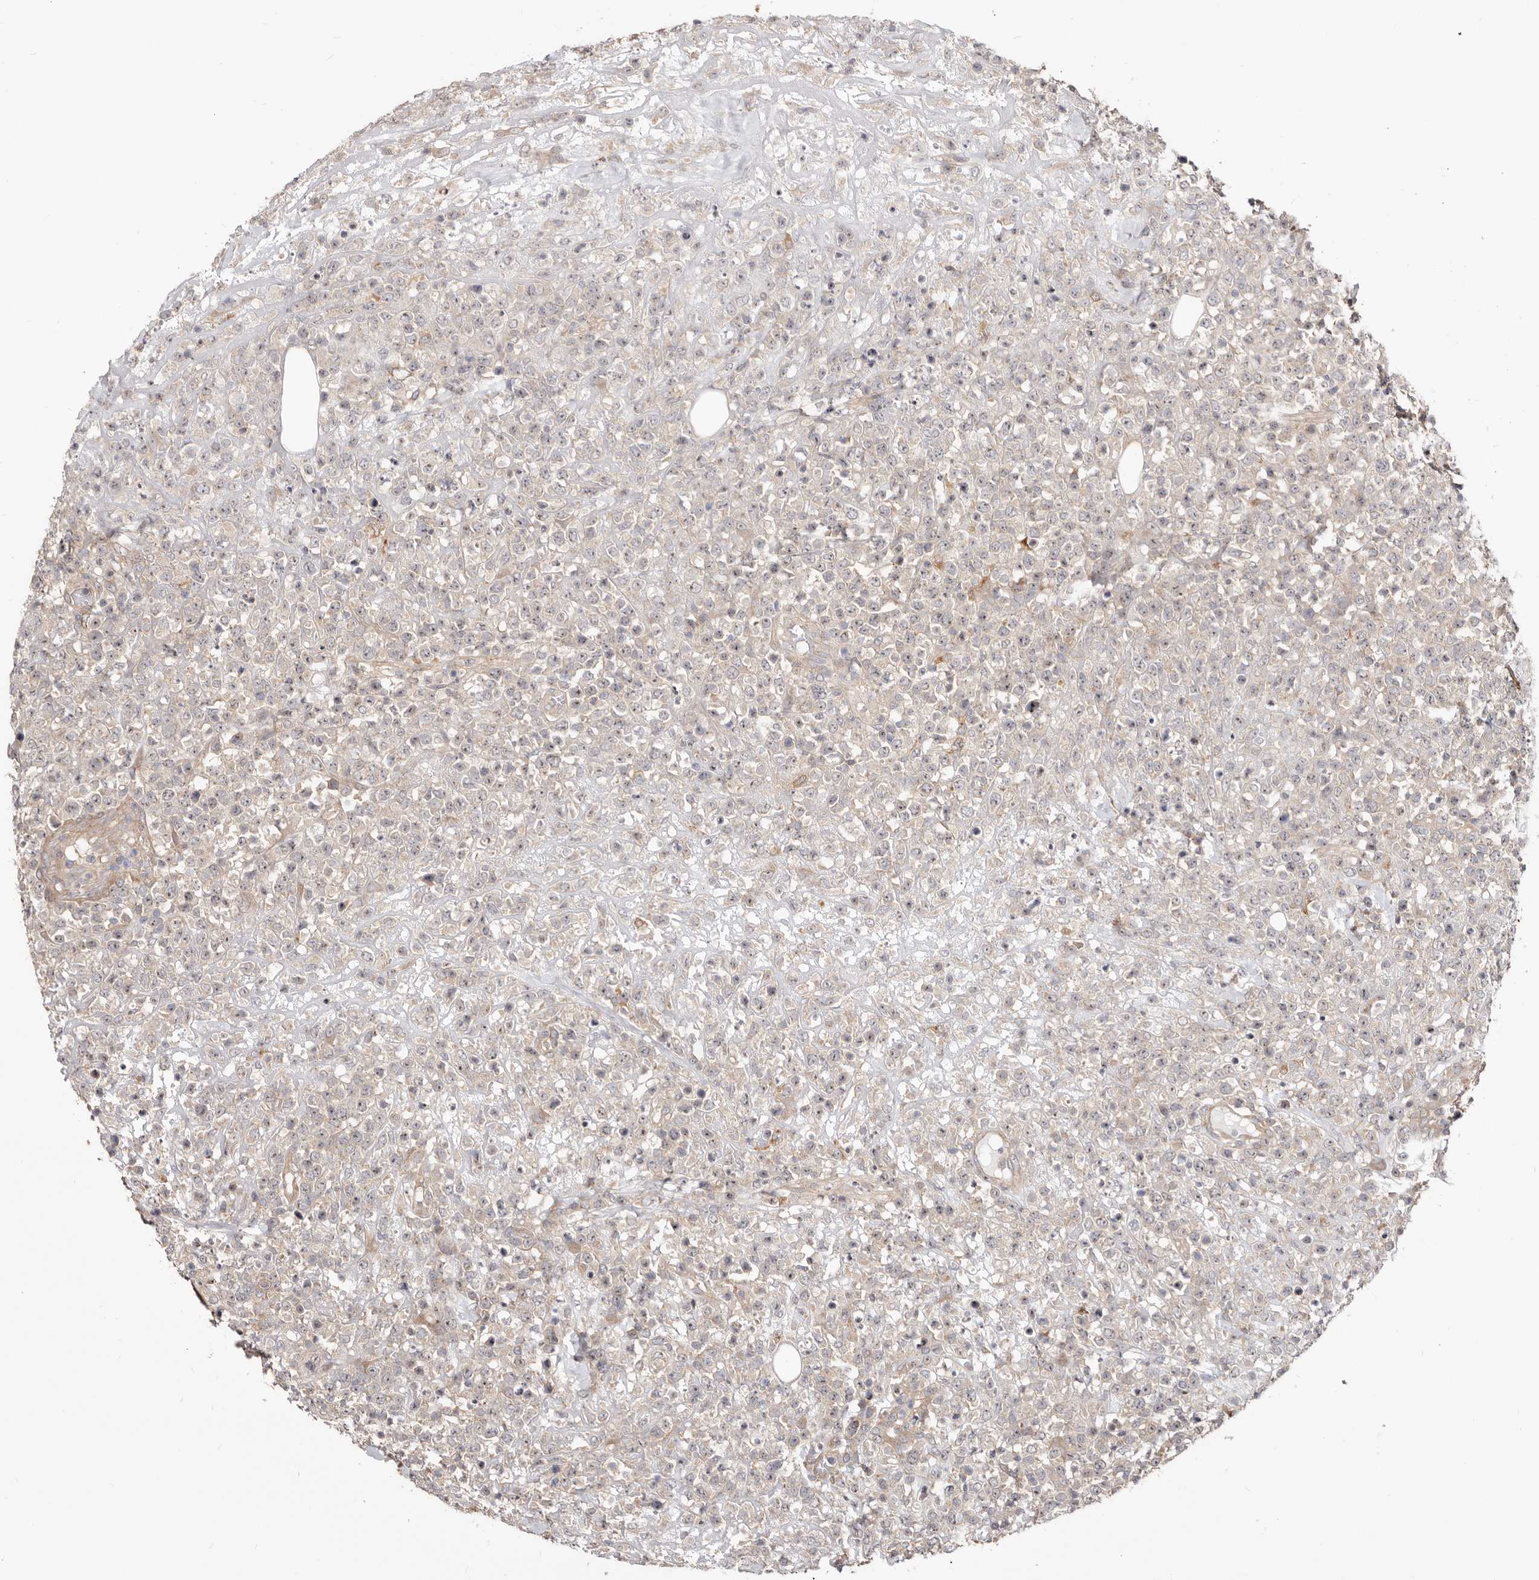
{"staining": {"intensity": "negative", "quantity": "none", "location": "none"}, "tissue": "lymphoma", "cell_type": "Tumor cells", "image_type": "cancer", "snomed": [{"axis": "morphology", "description": "Malignant lymphoma, non-Hodgkin's type, High grade"}, {"axis": "topography", "description": "Colon"}], "caption": "DAB (3,3'-diaminobenzidine) immunohistochemical staining of human high-grade malignant lymphoma, non-Hodgkin's type demonstrates no significant positivity in tumor cells.", "gene": "GPATCH4", "patient": {"sex": "female", "age": 53}}